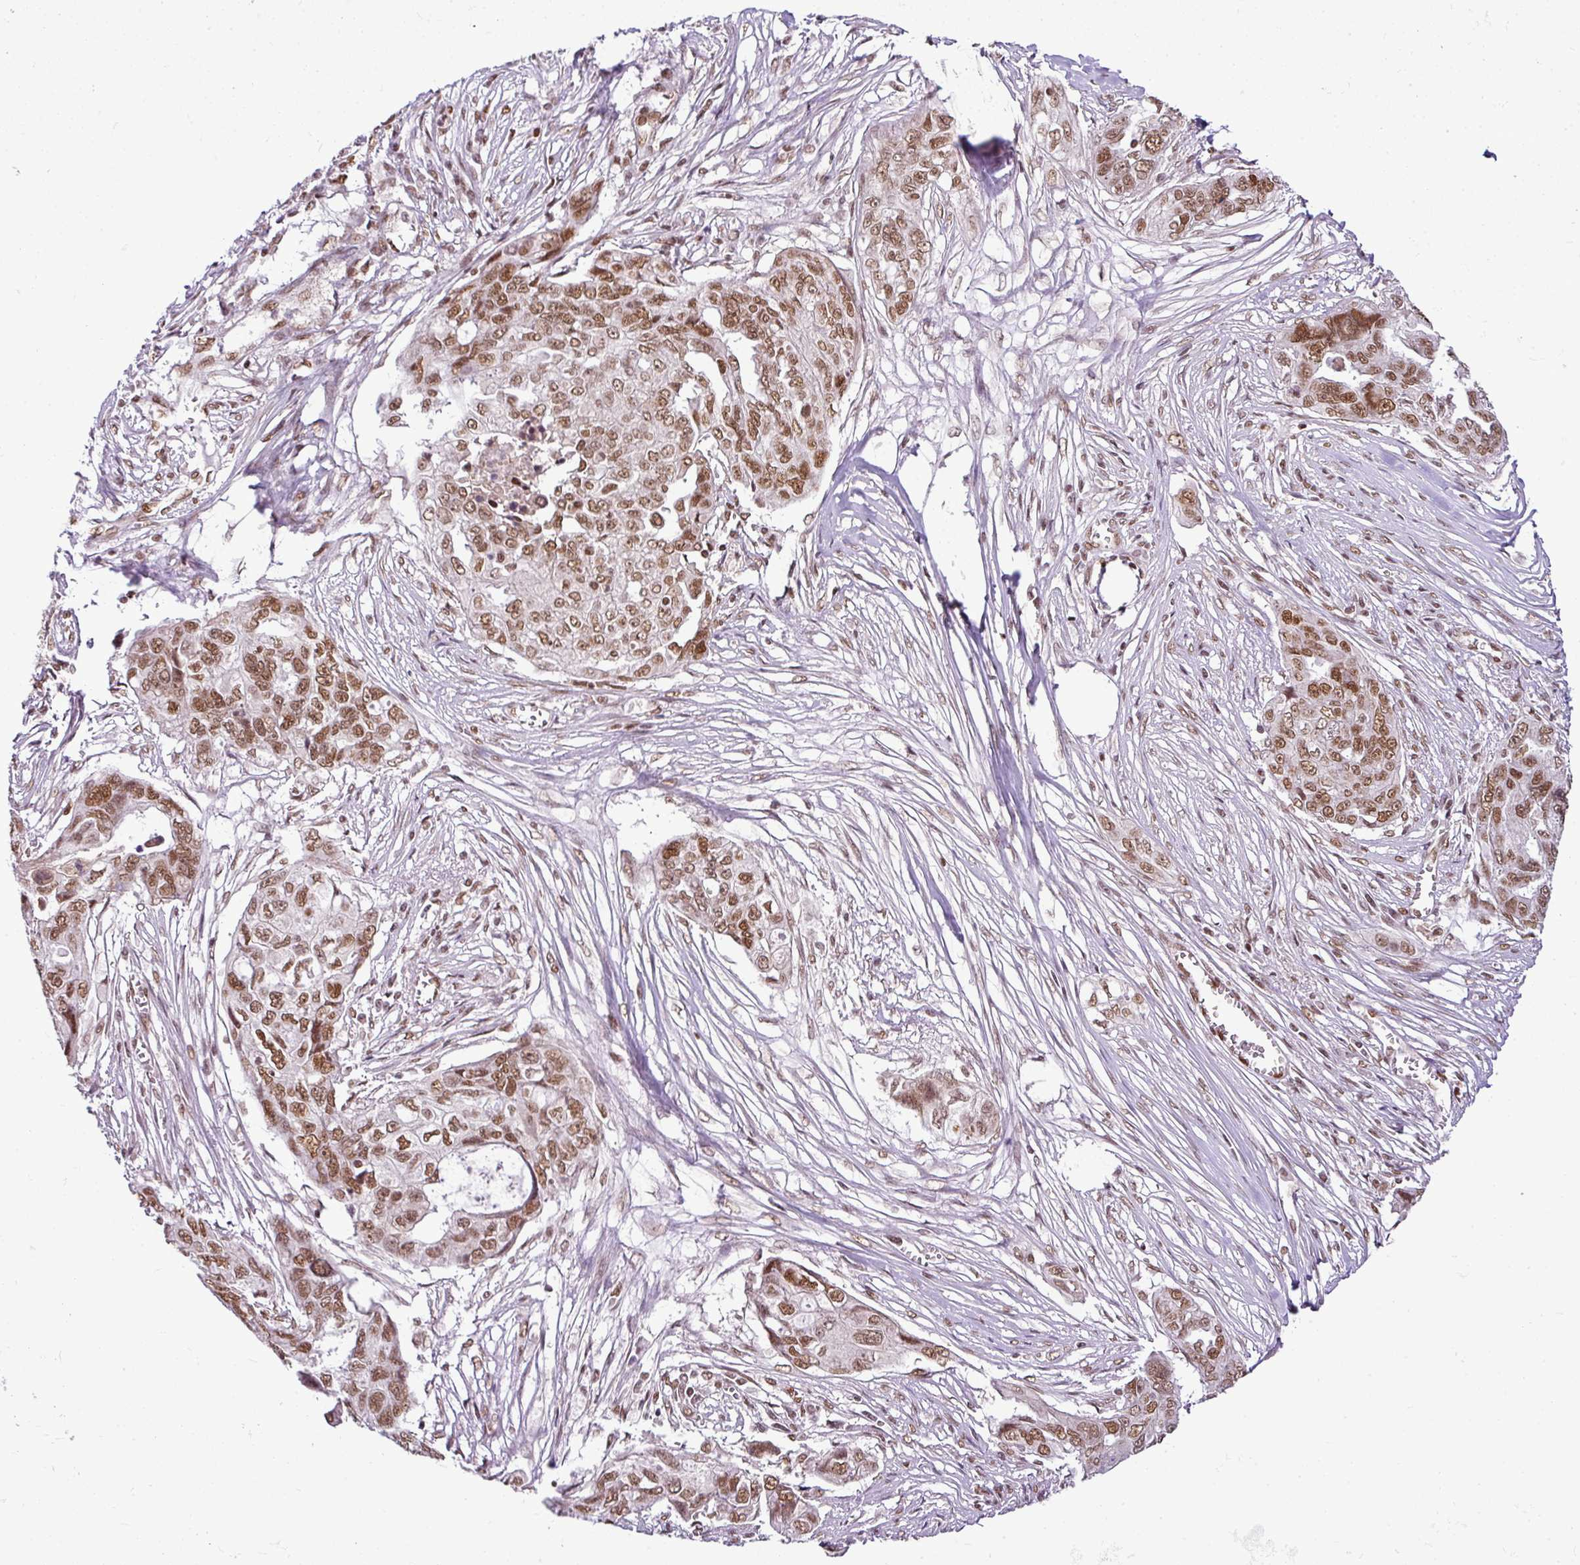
{"staining": {"intensity": "moderate", "quantity": ">75%", "location": "nuclear"}, "tissue": "ovarian cancer", "cell_type": "Tumor cells", "image_type": "cancer", "snomed": [{"axis": "morphology", "description": "Carcinoma, endometroid"}, {"axis": "topography", "description": "Ovary"}], "caption": "Tumor cells demonstrate moderate nuclear expression in approximately >75% of cells in ovarian cancer. (DAB (3,3'-diaminobenzidine) IHC, brown staining for protein, blue staining for nuclei).", "gene": "PGAP4", "patient": {"sex": "female", "age": 70}}